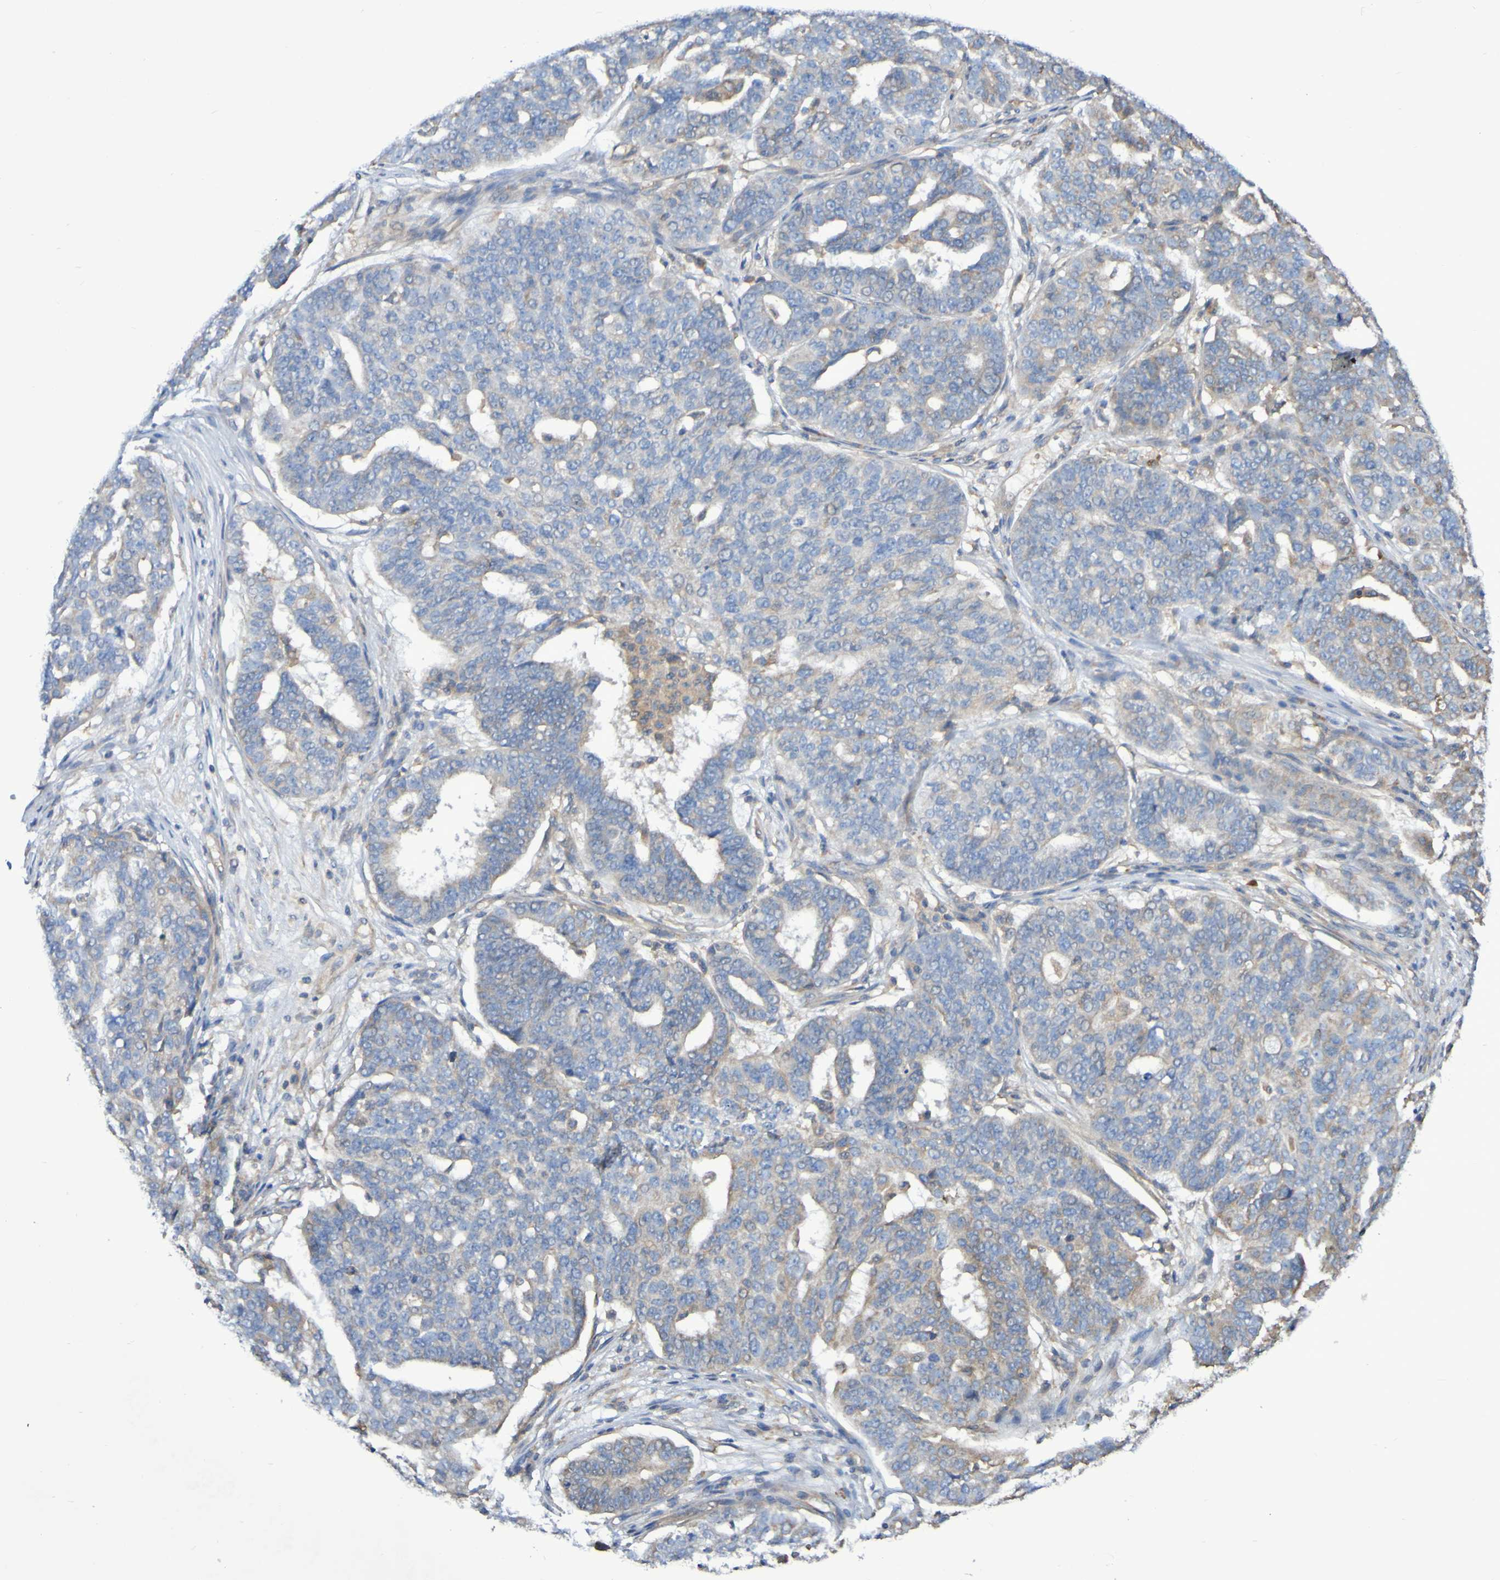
{"staining": {"intensity": "weak", "quantity": "25%-75%", "location": "cytoplasmic/membranous"}, "tissue": "ovarian cancer", "cell_type": "Tumor cells", "image_type": "cancer", "snomed": [{"axis": "morphology", "description": "Cystadenocarcinoma, serous, NOS"}, {"axis": "topography", "description": "Ovary"}], "caption": "A high-resolution photomicrograph shows IHC staining of serous cystadenocarcinoma (ovarian), which exhibits weak cytoplasmic/membranous expression in about 25%-75% of tumor cells. (Stains: DAB in brown, nuclei in blue, Microscopy: brightfield microscopy at high magnification).", "gene": "SYNJ1", "patient": {"sex": "female", "age": 59}}